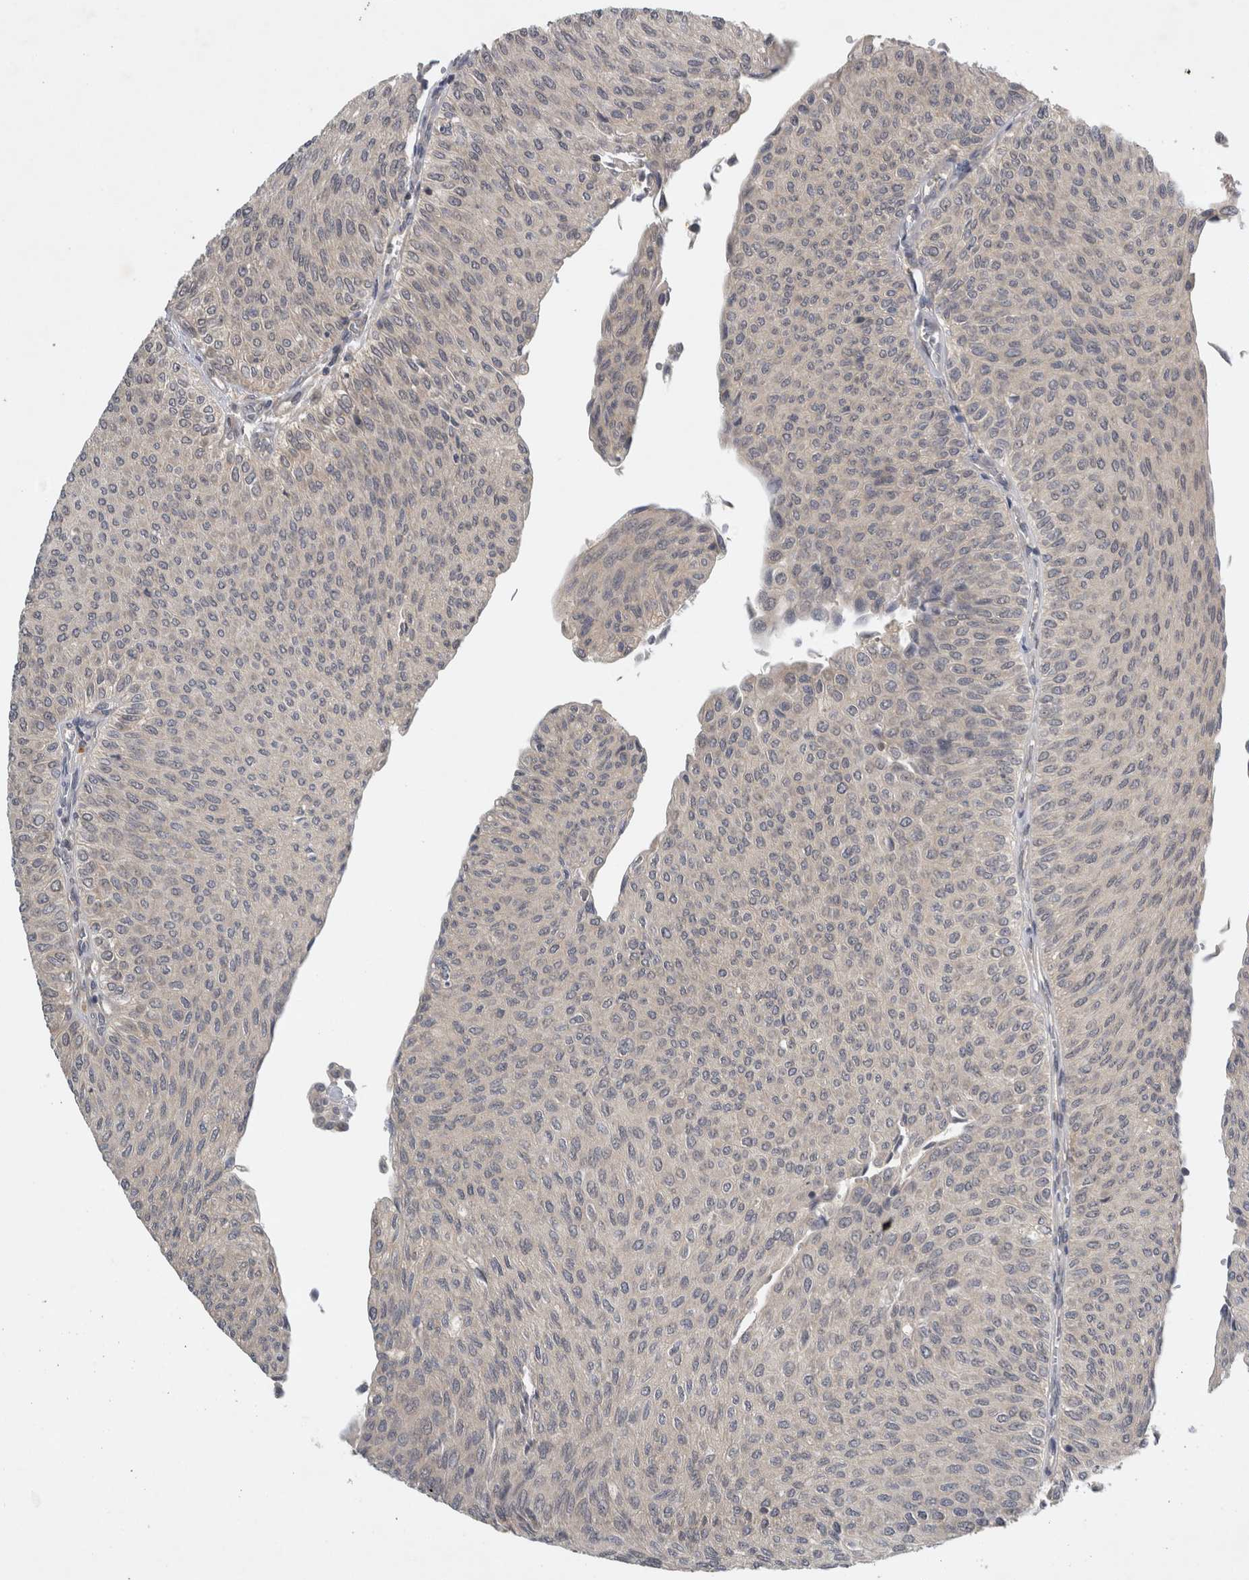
{"staining": {"intensity": "negative", "quantity": "none", "location": "none"}, "tissue": "urothelial cancer", "cell_type": "Tumor cells", "image_type": "cancer", "snomed": [{"axis": "morphology", "description": "Urothelial carcinoma, Low grade"}, {"axis": "topography", "description": "Urinary bladder"}], "caption": "Urothelial carcinoma (low-grade) was stained to show a protein in brown. There is no significant staining in tumor cells.", "gene": "AASDHPPT", "patient": {"sex": "male", "age": 78}}